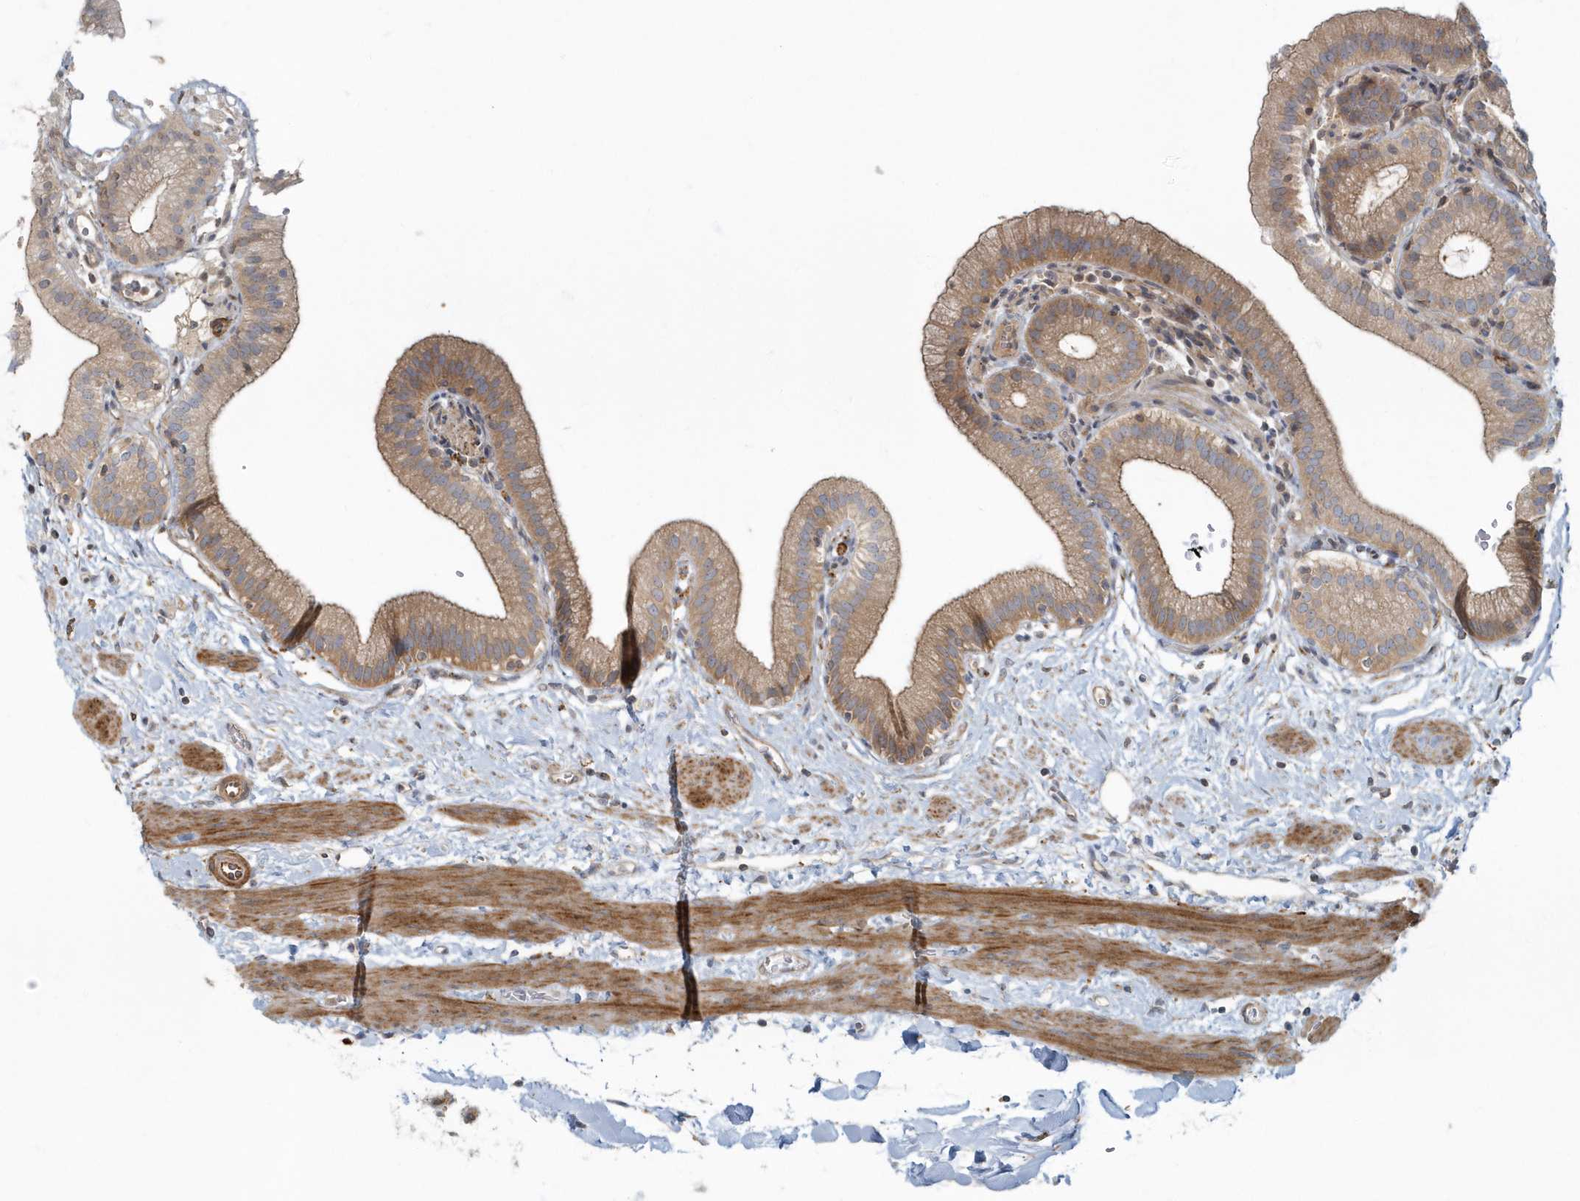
{"staining": {"intensity": "moderate", "quantity": ">75%", "location": "cytoplasmic/membranous"}, "tissue": "gallbladder", "cell_type": "Glandular cells", "image_type": "normal", "snomed": [{"axis": "morphology", "description": "Normal tissue, NOS"}, {"axis": "topography", "description": "Gallbladder"}], "caption": "Protein expression analysis of unremarkable human gallbladder reveals moderate cytoplasmic/membranous expression in approximately >75% of glandular cells. The protein of interest is stained brown, and the nuclei are stained in blue (DAB (3,3'-diaminobenzidine) IHC with brightfield microscopy, high magnification).", "gene": "ARHGEF38", "patient": {"sex": "male", "age": 55}}